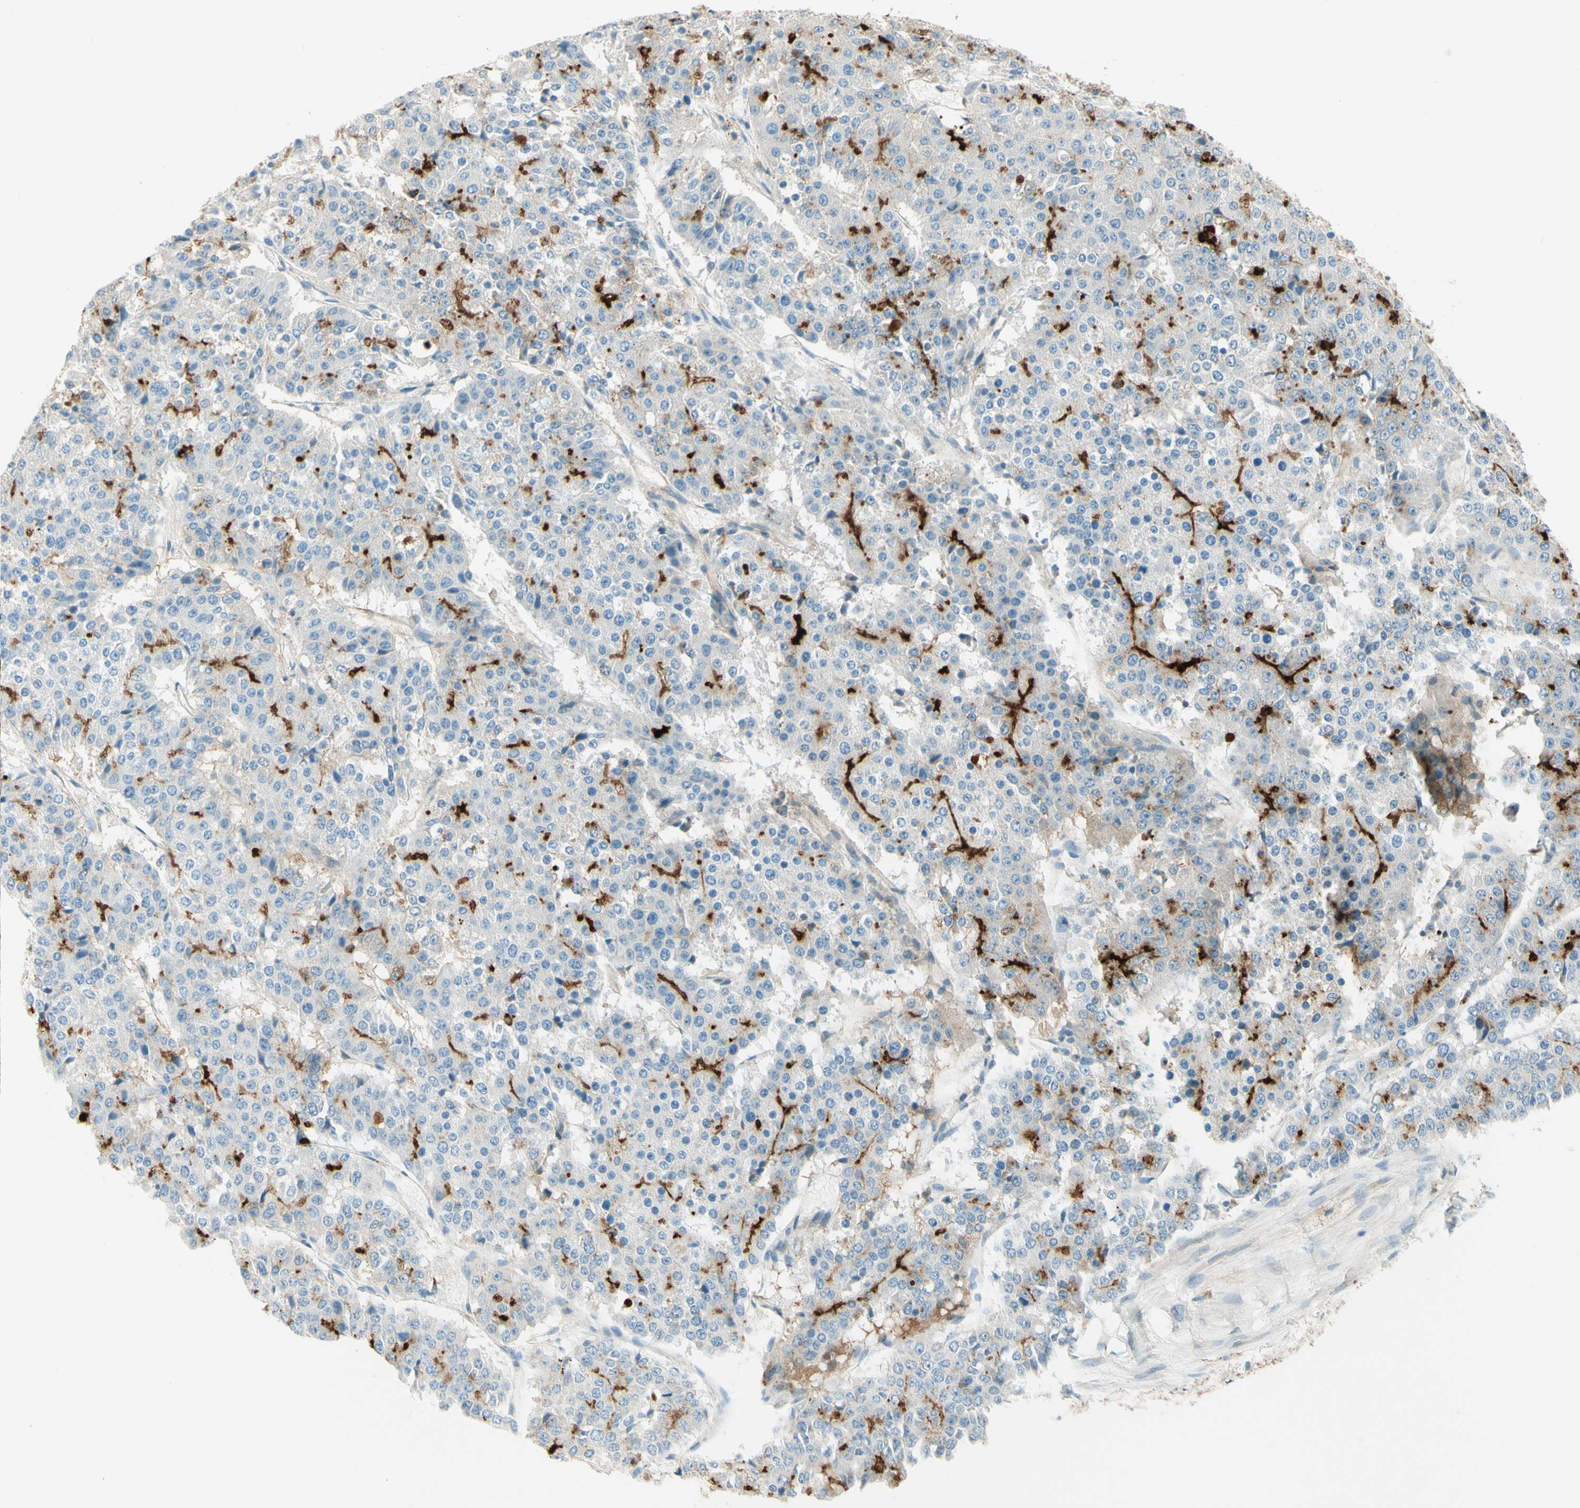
{"staining": {"intensity": "strong", "quantity": "<25%", "location": "cytoplasmic/membranous"}, "tissue": "pancreatic cancer", "cell_type": "Tumor cells", "image_type": "cancer", "snomed": [{"axis": "morphology", "description": "Adenocarcinoma, NOS"}, {"axis": "topography", "description": "Pancreas"}], "caption": "Immunohistochemistry (IHC) (DAB) staining of pancreatic cancer reveals strong cytoplasmic/membranous protein expression in approximately <25% of tumor cells.", "gene": "PROM1", "patient": {"sex": "male", "age": 50}}